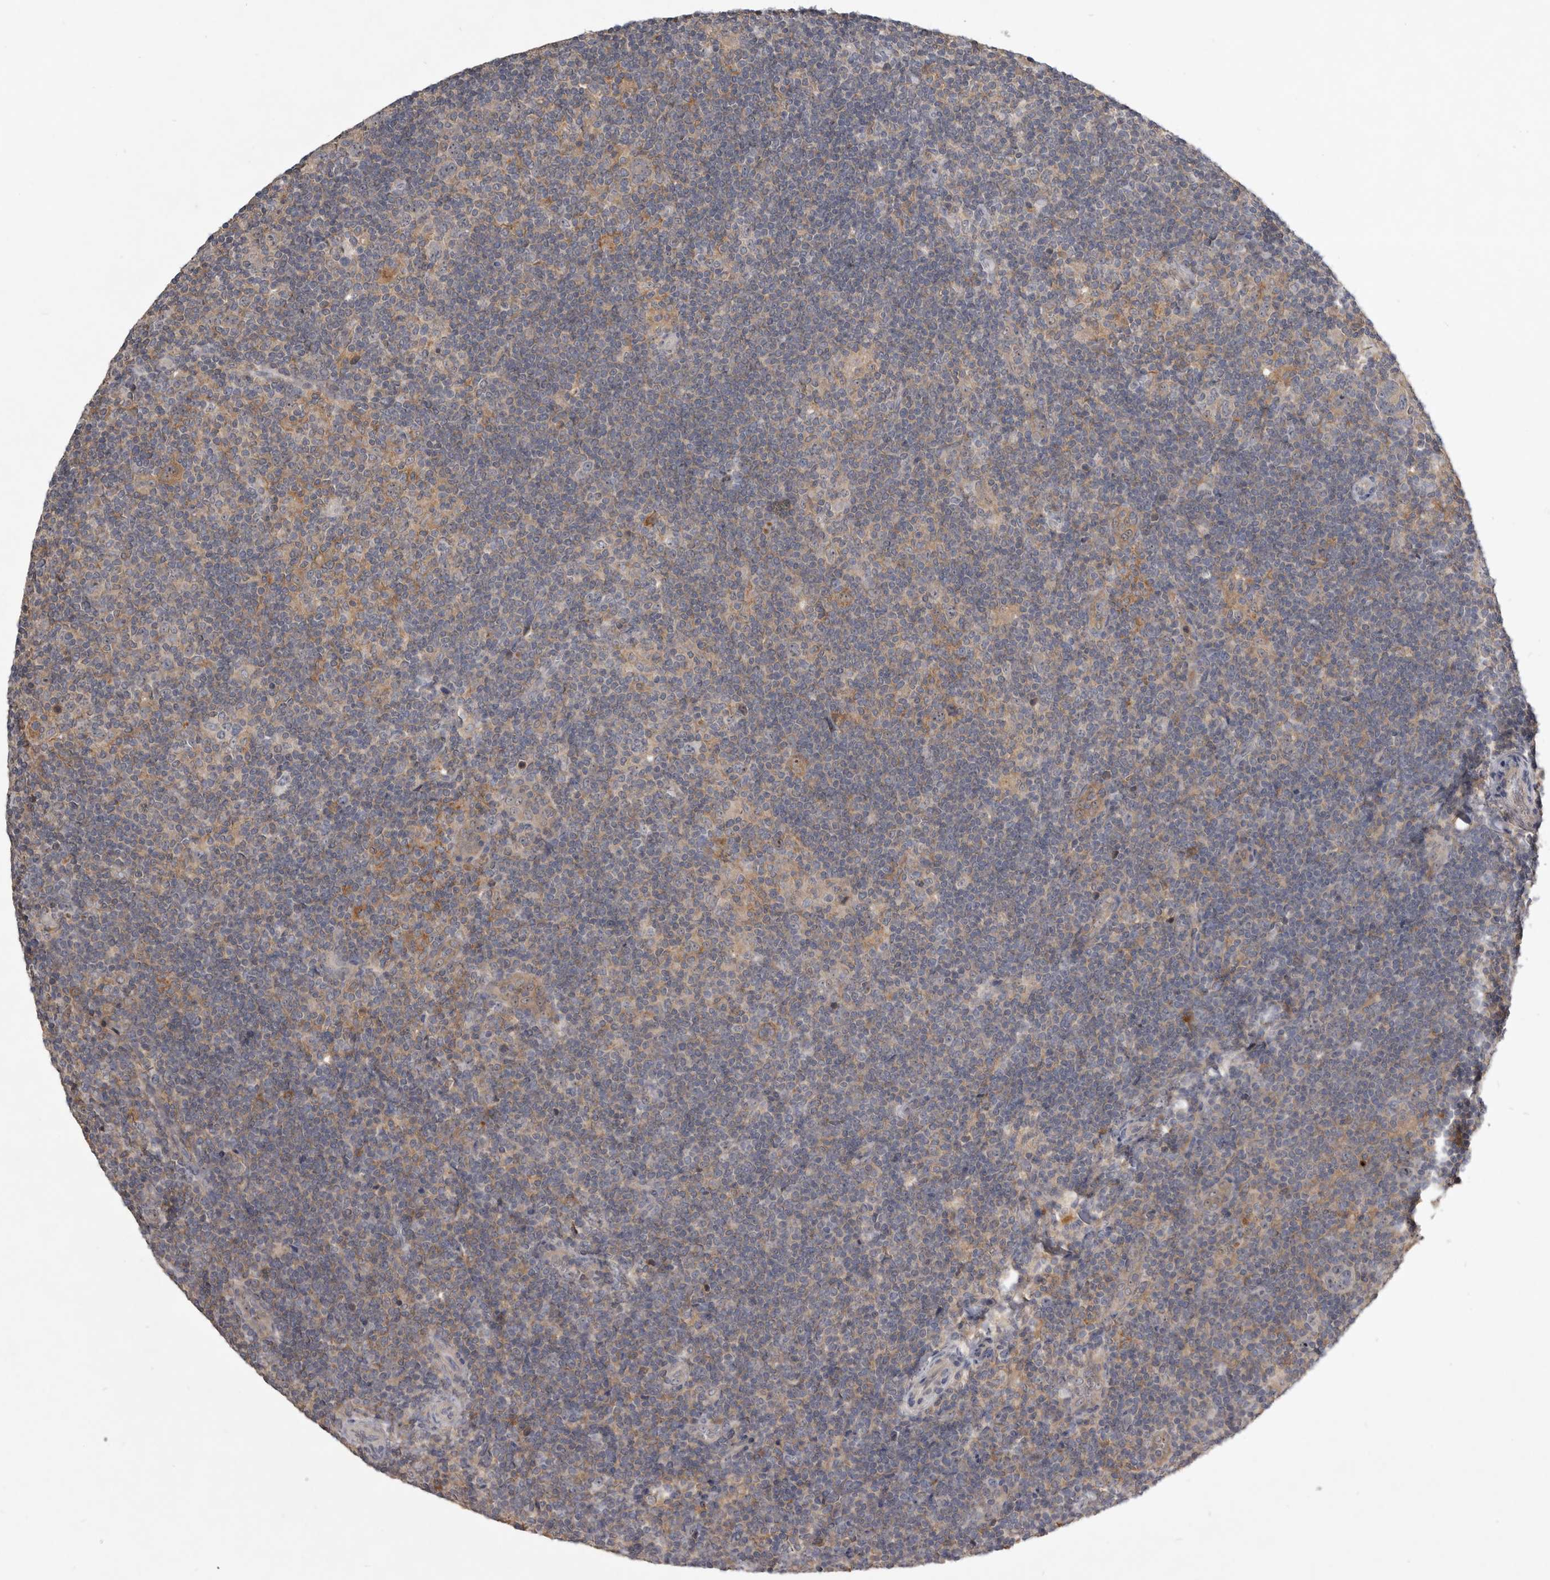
{"staining": {"intensity": "weak", "quantity": "<25%", "location": "cytoplasmic/membranous"}, "tissue": "lymphoma", "cell_type": "Tumor cells", "image_type": "cancer", "snomed": [{"axis": "morphology", "description": "Hodgkin's disease, NOS"}, {"axis": "topography", "description": "Lymph node"}], "caption": "There is no significant staining in tumor cells of Hodgkin's disease.", "gene": "TTC39A", "patient": {"sex": "female", "age": 57}}